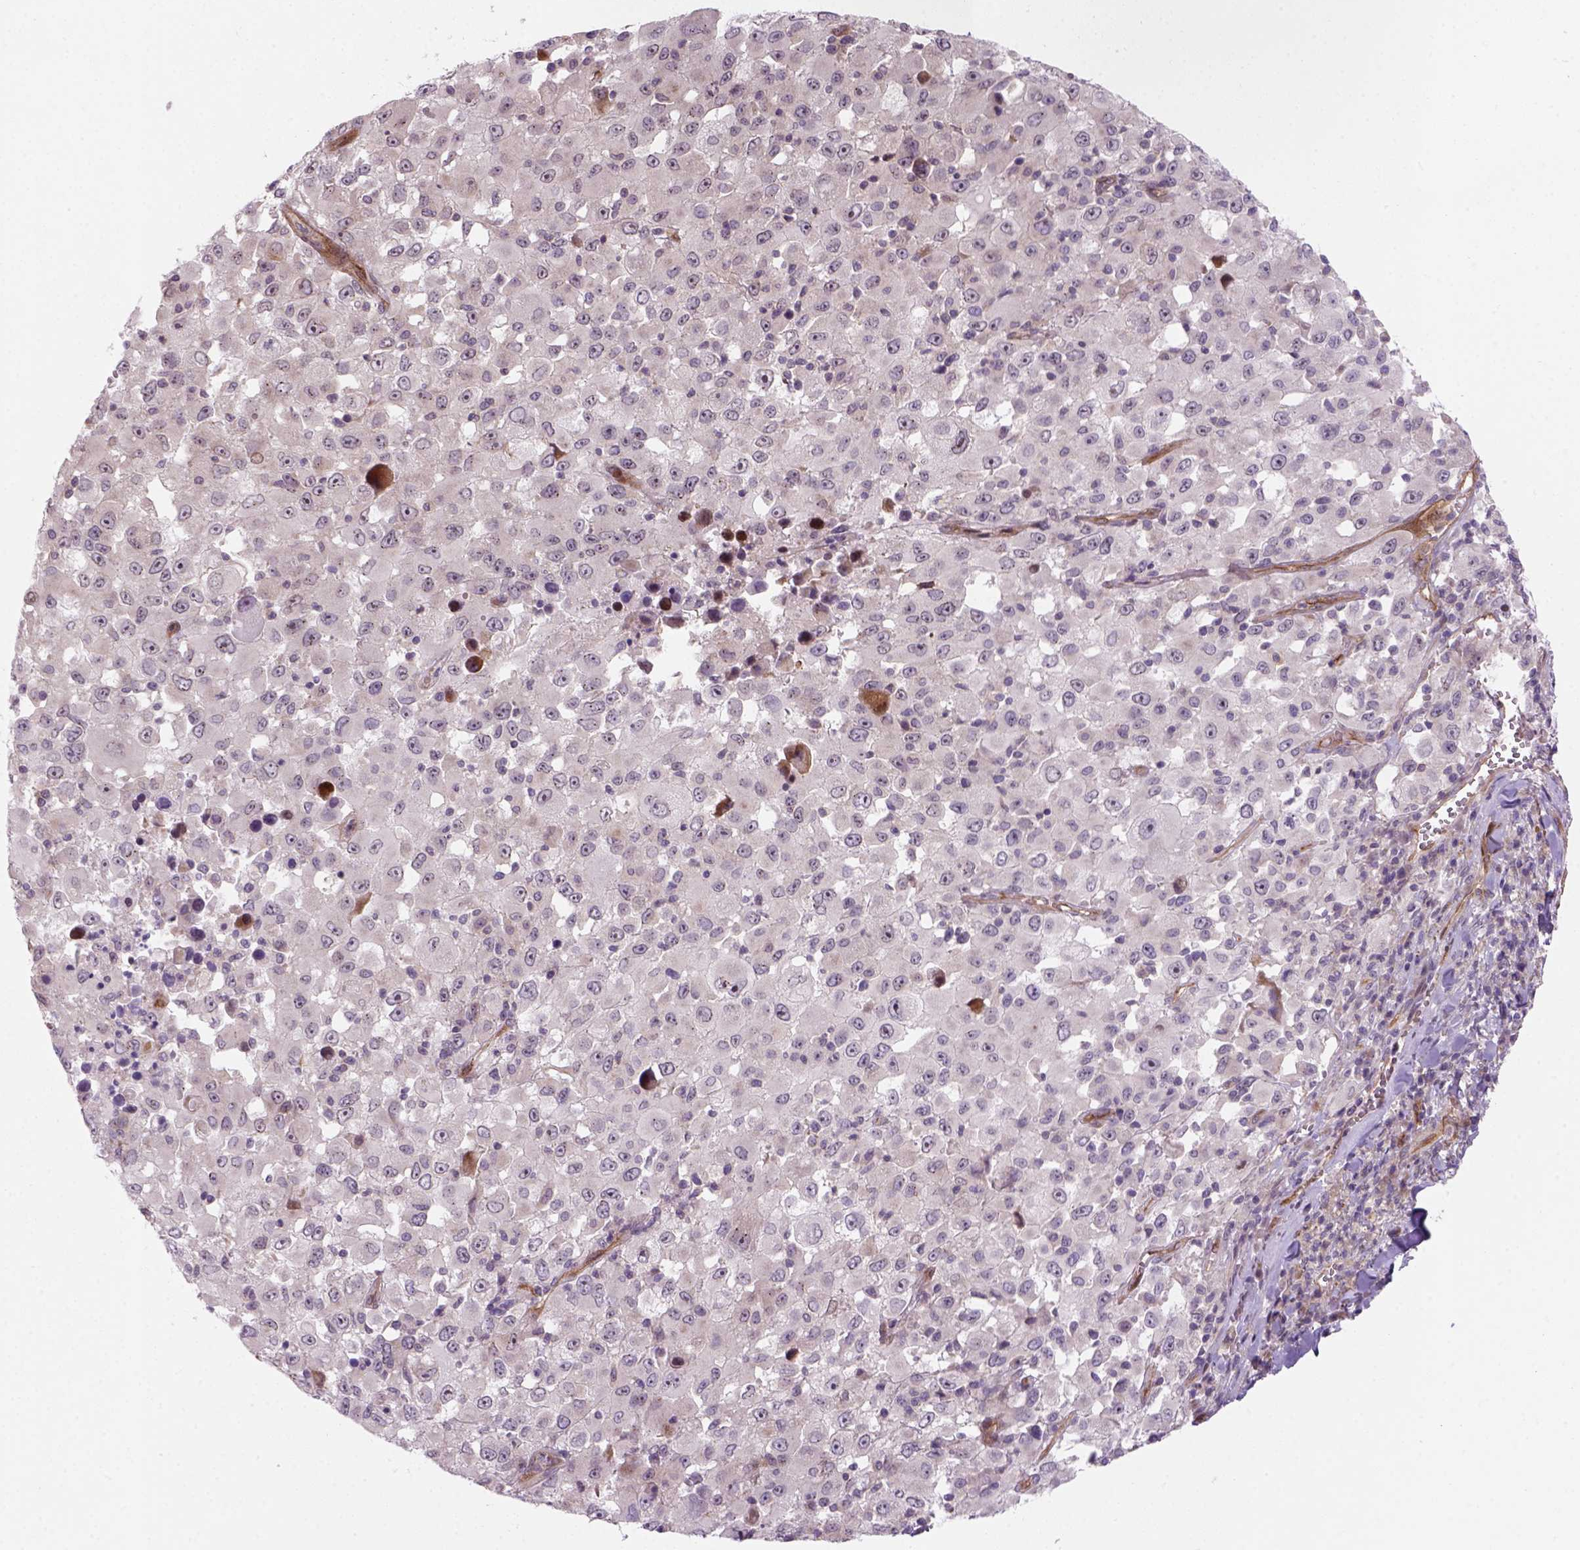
{"staining": {"intensity": "negative", "quantity": "none", "location": "none"}, "tissue": "melanoma", "cell_type": "Tumor cells", "image_type": "cancer", "snomed": [{"axis": "morphology", "description": "Malignant melanoma, Metastatic site"}, {"axis": "topography", "description": "Soft tissue"}], "caption": "Image shows no significant protein positivity in tumor cells of malignant melanoma (metastatic site).", "gene": "VSTM5", "patient": {"sex": "male", "age": 50}}